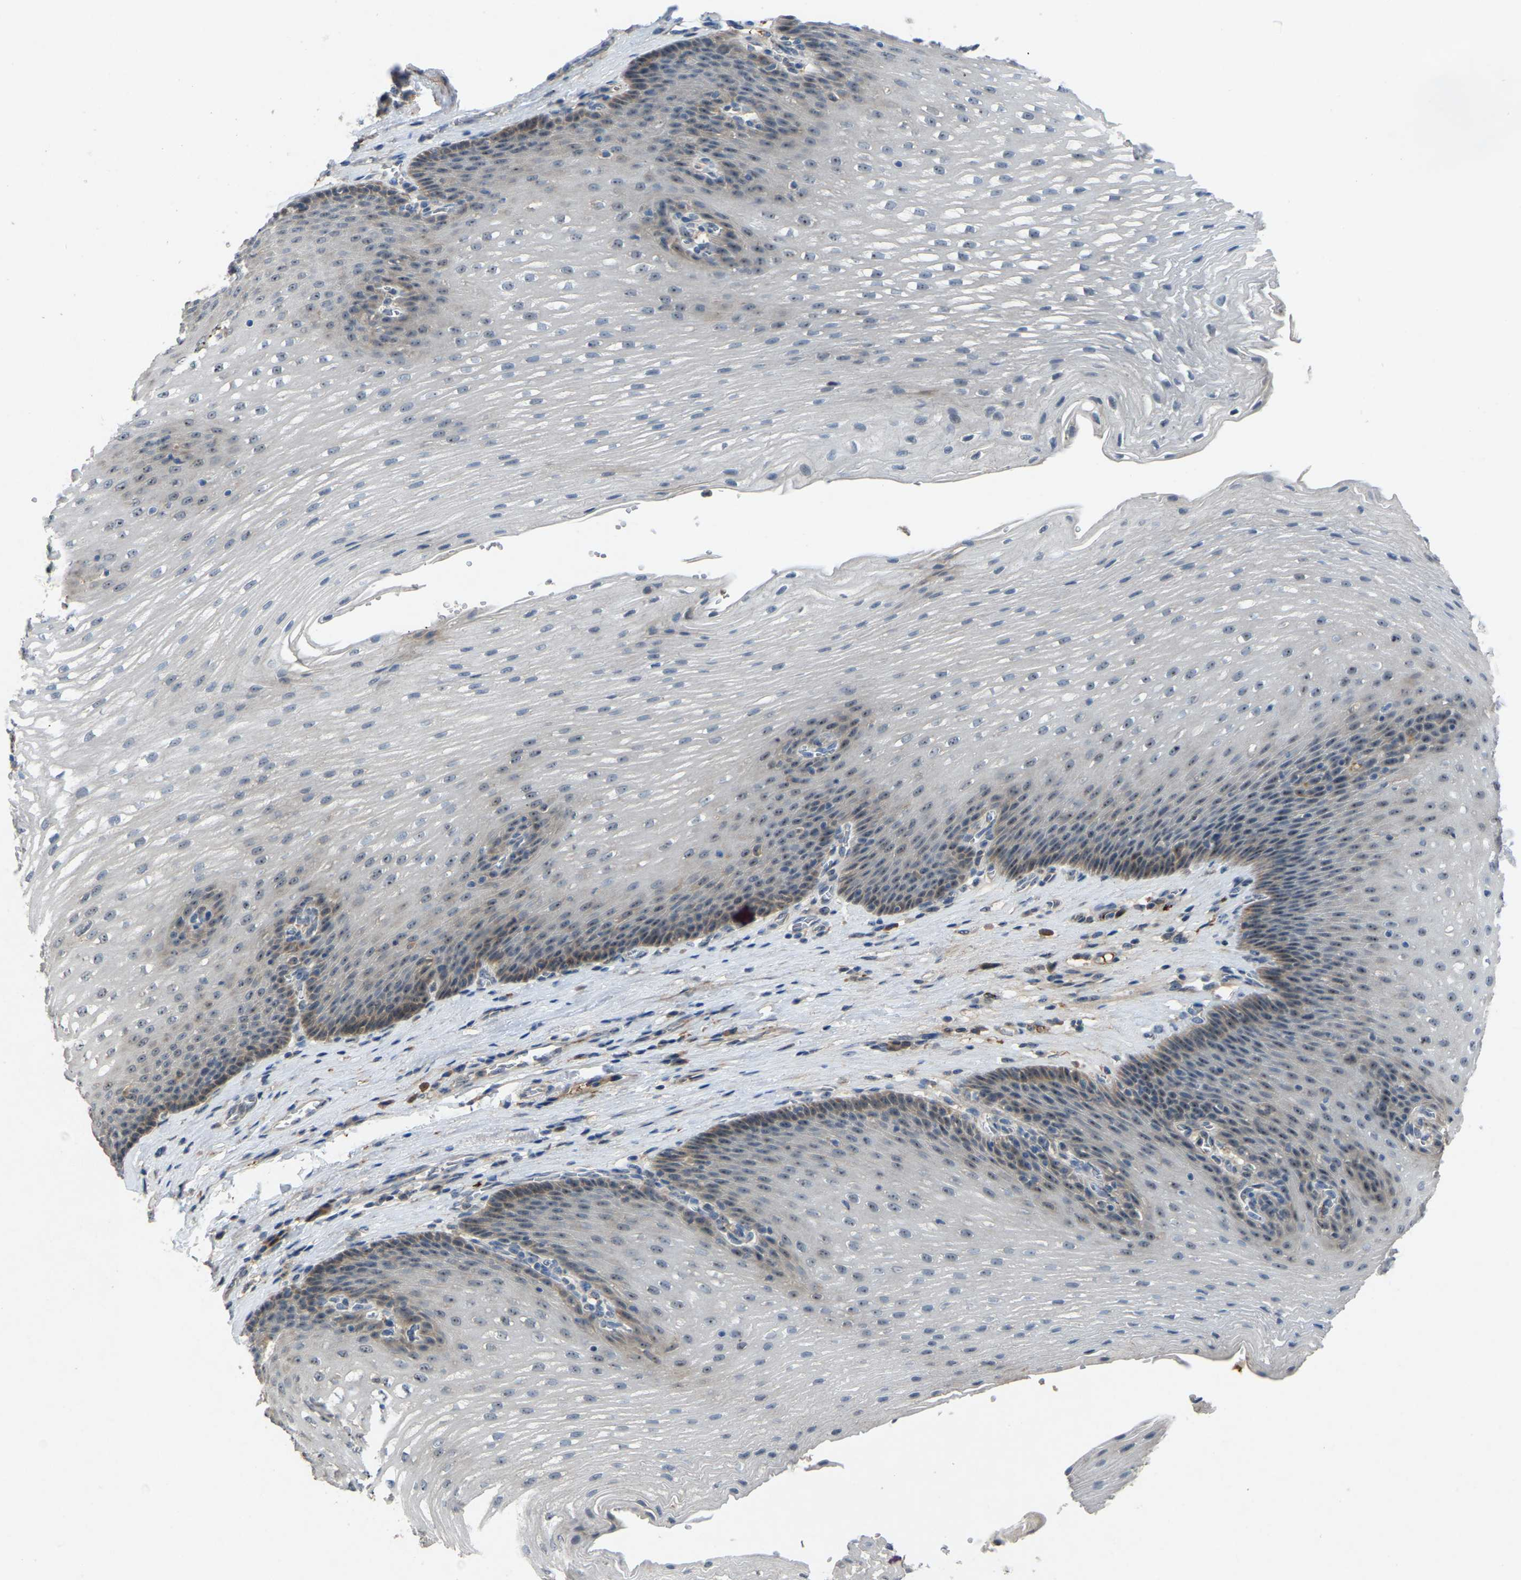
{"staining": {"intensity": "weak", "quantity": "25%-75%", "location": "cytoplasmic/membranous,nuclear"}, "tissue": "esophagus", "cell_type": "Squamous epithelial cells", "image_type": "normal", "snomed": [{"axis": "morphology", "description": "Normal tissue, NOS"}, {"axis": "topography", "description": "Esophagus"}], "caption": "IHC (DAB) staining of unremarkable human esophagus exhibits weak cytoplasmic/membranous,nuclear protein positivity in about 25%-75% of squamous epithelial cells.", "gene": "FHIT", "patient": {"sex": "male", "age": 48}}